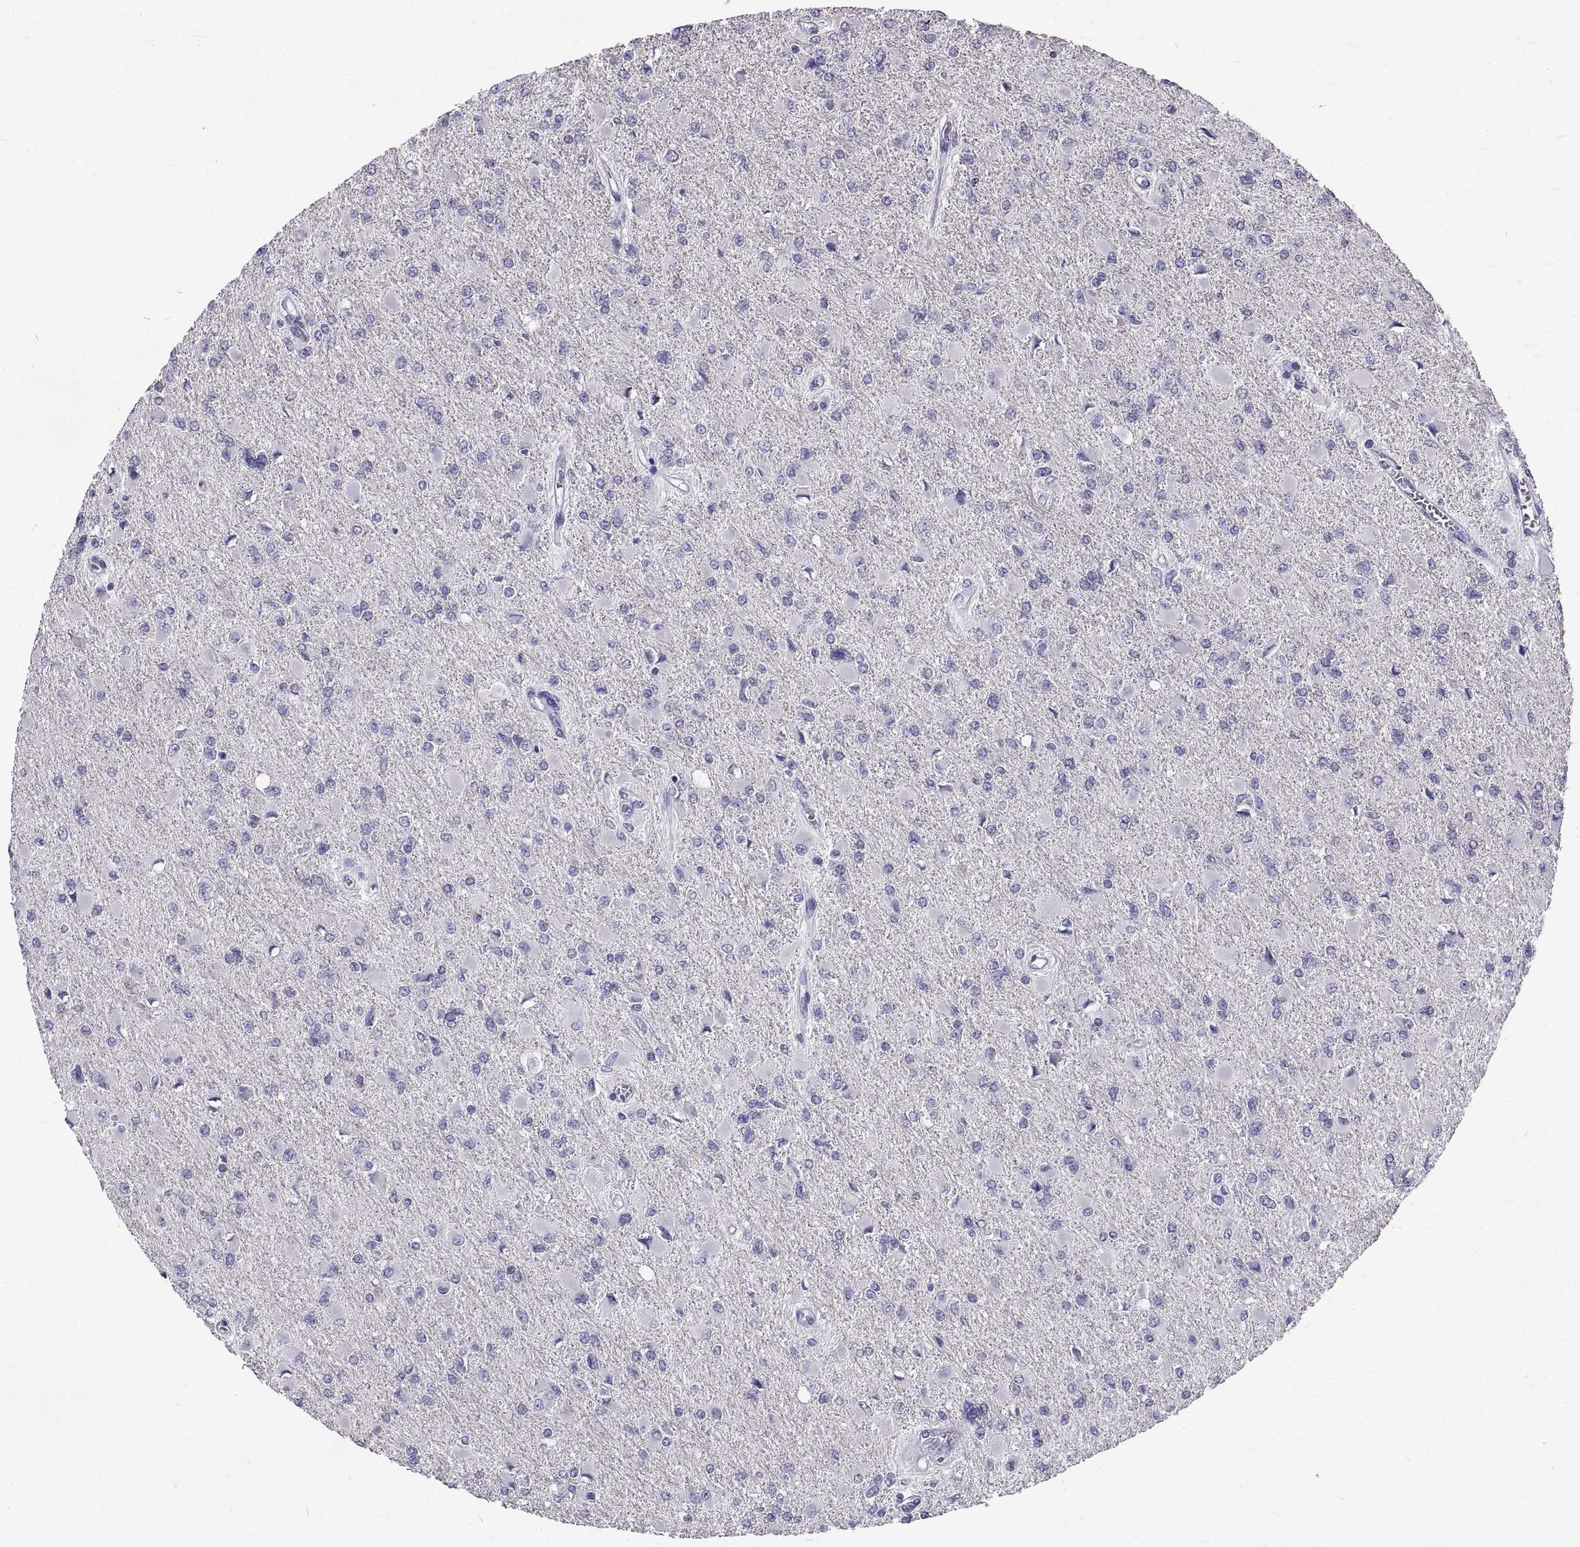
{"staining": {"intensity": "negative", "quantity": "none", "location": "none"}, "tissue": "glioma", "cell_type": "Tumor cells", "image_type": "cancer", "snomed": [{"axis": "morphology", "description": "Glioma, malignant, High grade"}, {"axis": "topography", "description": "Cerebral cortex"}], "caption": "Immunohistochemistry (IHC) of malignant glioma (high-grade) demonstrates no positivity in tumor cells.", "gene": "GNG12", "patient": {"sex": "female", "age": 36}}